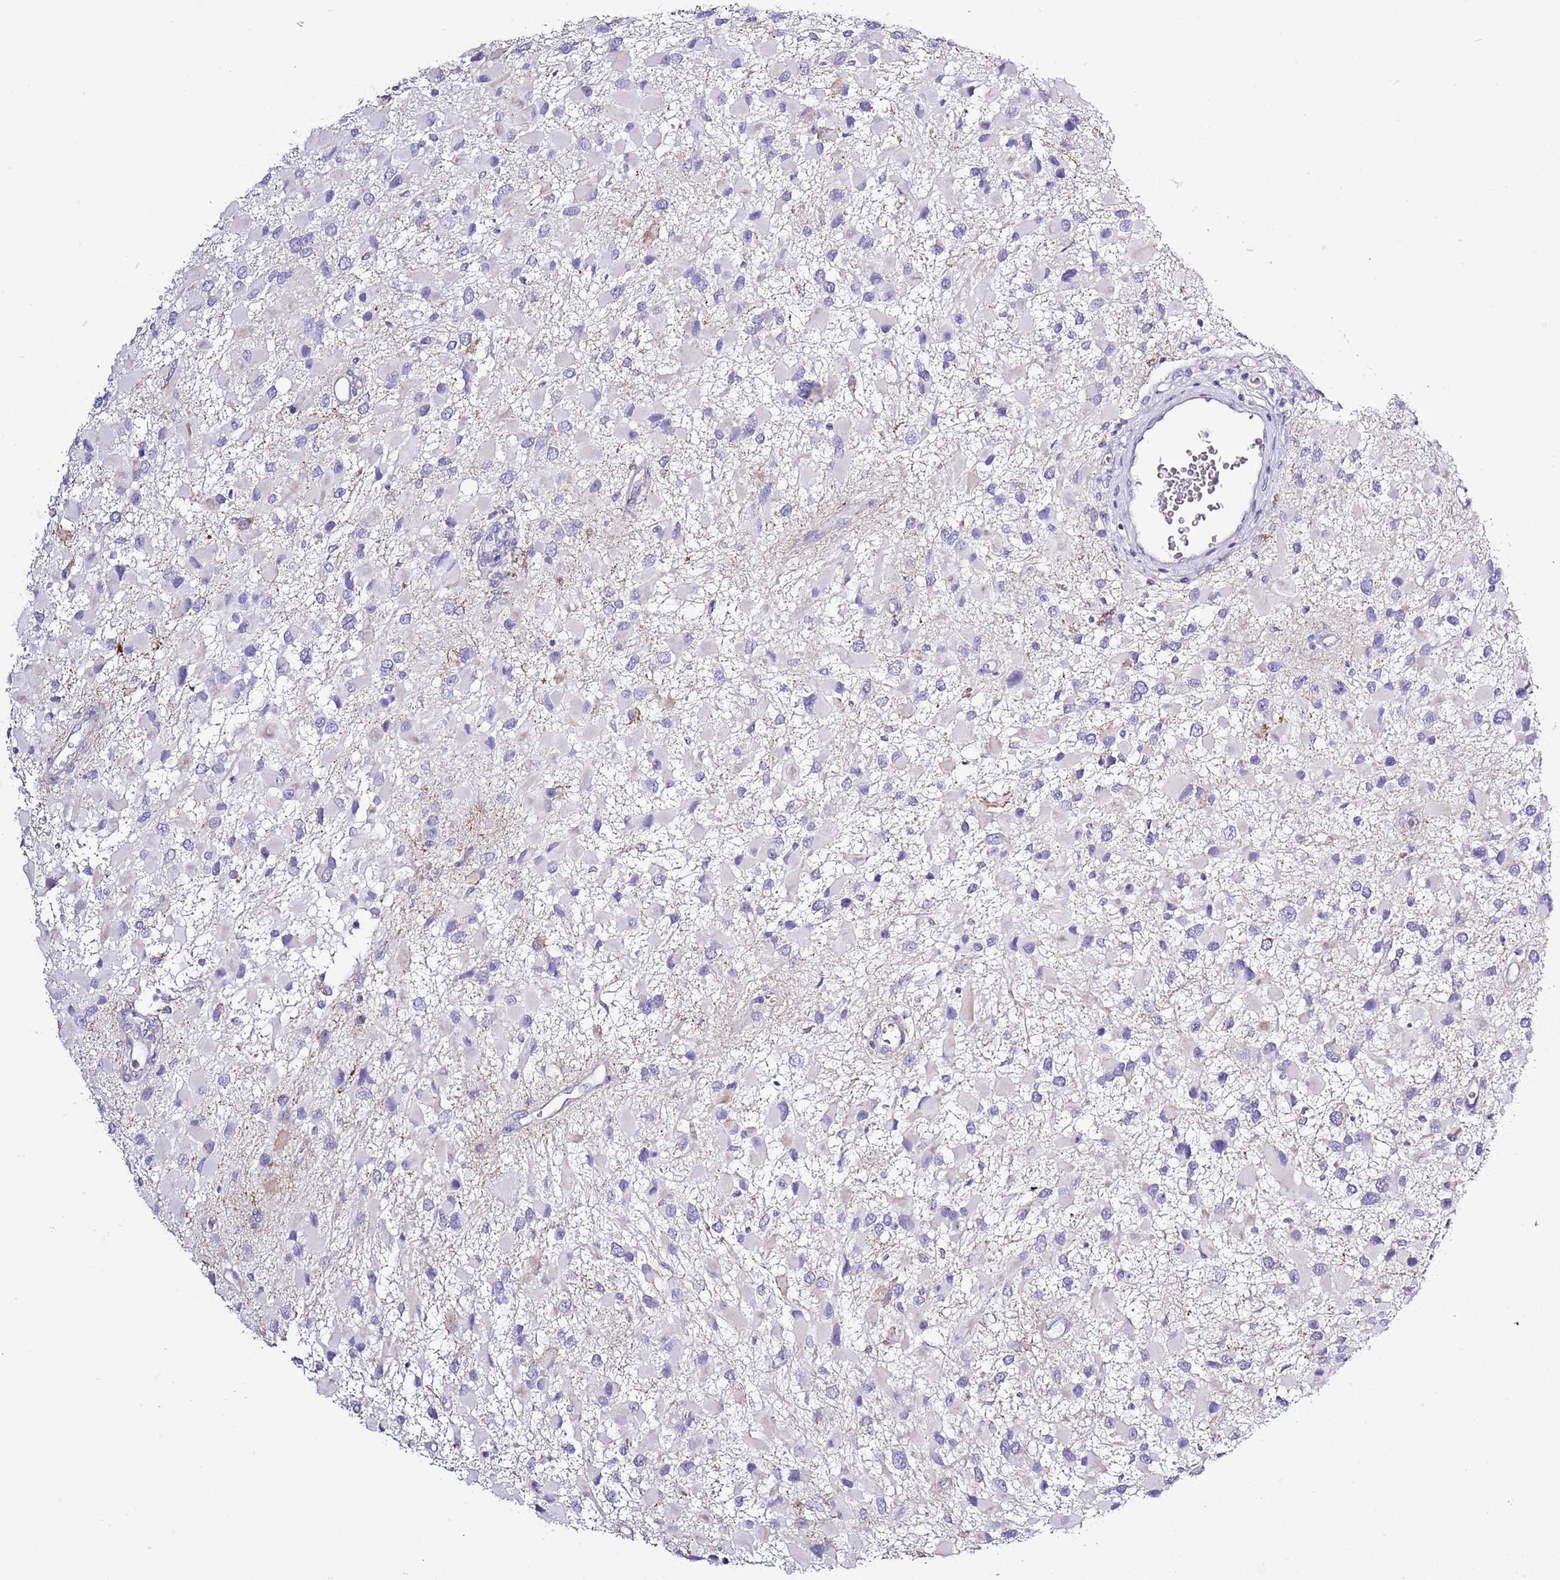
{"staining": {"intensity": "negative", "quantity": "none", "location": "none"}, "tissue": "glioma", "cell_type": "Tumor cells", "image_type": "cancer", "snomed": [{"axis": "morphology", "description": "Glioma, malignant, High grade"}, {"axis": "topography", "description": "Brain"}], "caption": "A high-resolution micrograph shows IHC staining of glioma, which shows no significant positivity in tumor cells.", "gene": "SLC23A1", "patient": {"sex": "male", "age": 53}}